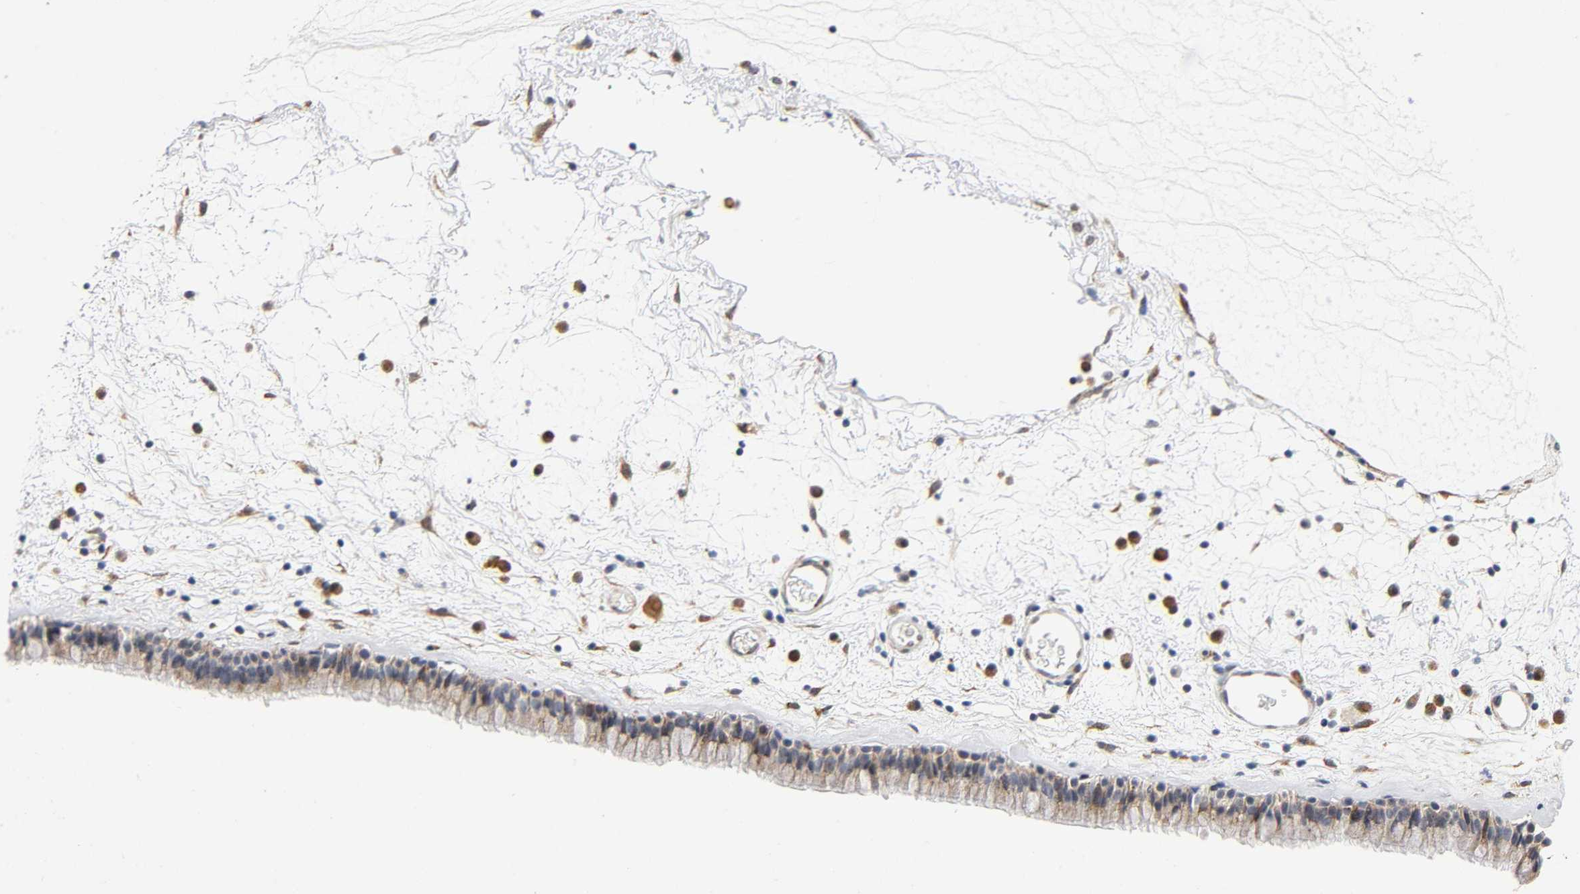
{"staining": {"intensity": "moderate", "quantity": ">75%", "location": "cytoplasmic/membranous"}, "tissue": "nasopharynx", "cell_type": "Respiratory epithelial cells", "image_type": "normal", "snomed": [{"axis": "morphology", "description": "Normal tissue, NOS"}, {"axis": "morphology", "description": "Inflammation, NOS"}, {"axis": "topography", "description": "Nasopharynx"}], "caption": "Nasopharynx was stained to show a protein in brown. There is medium levels of moderate cytoplasmic/membranous positivity in approximately >75% of respiratory epithelial cells. The protein of interest is shown in brown color, while the nuclei are stained blue.", "gene": "SOS2", "patient": {"sex": "male", "age": 48}}